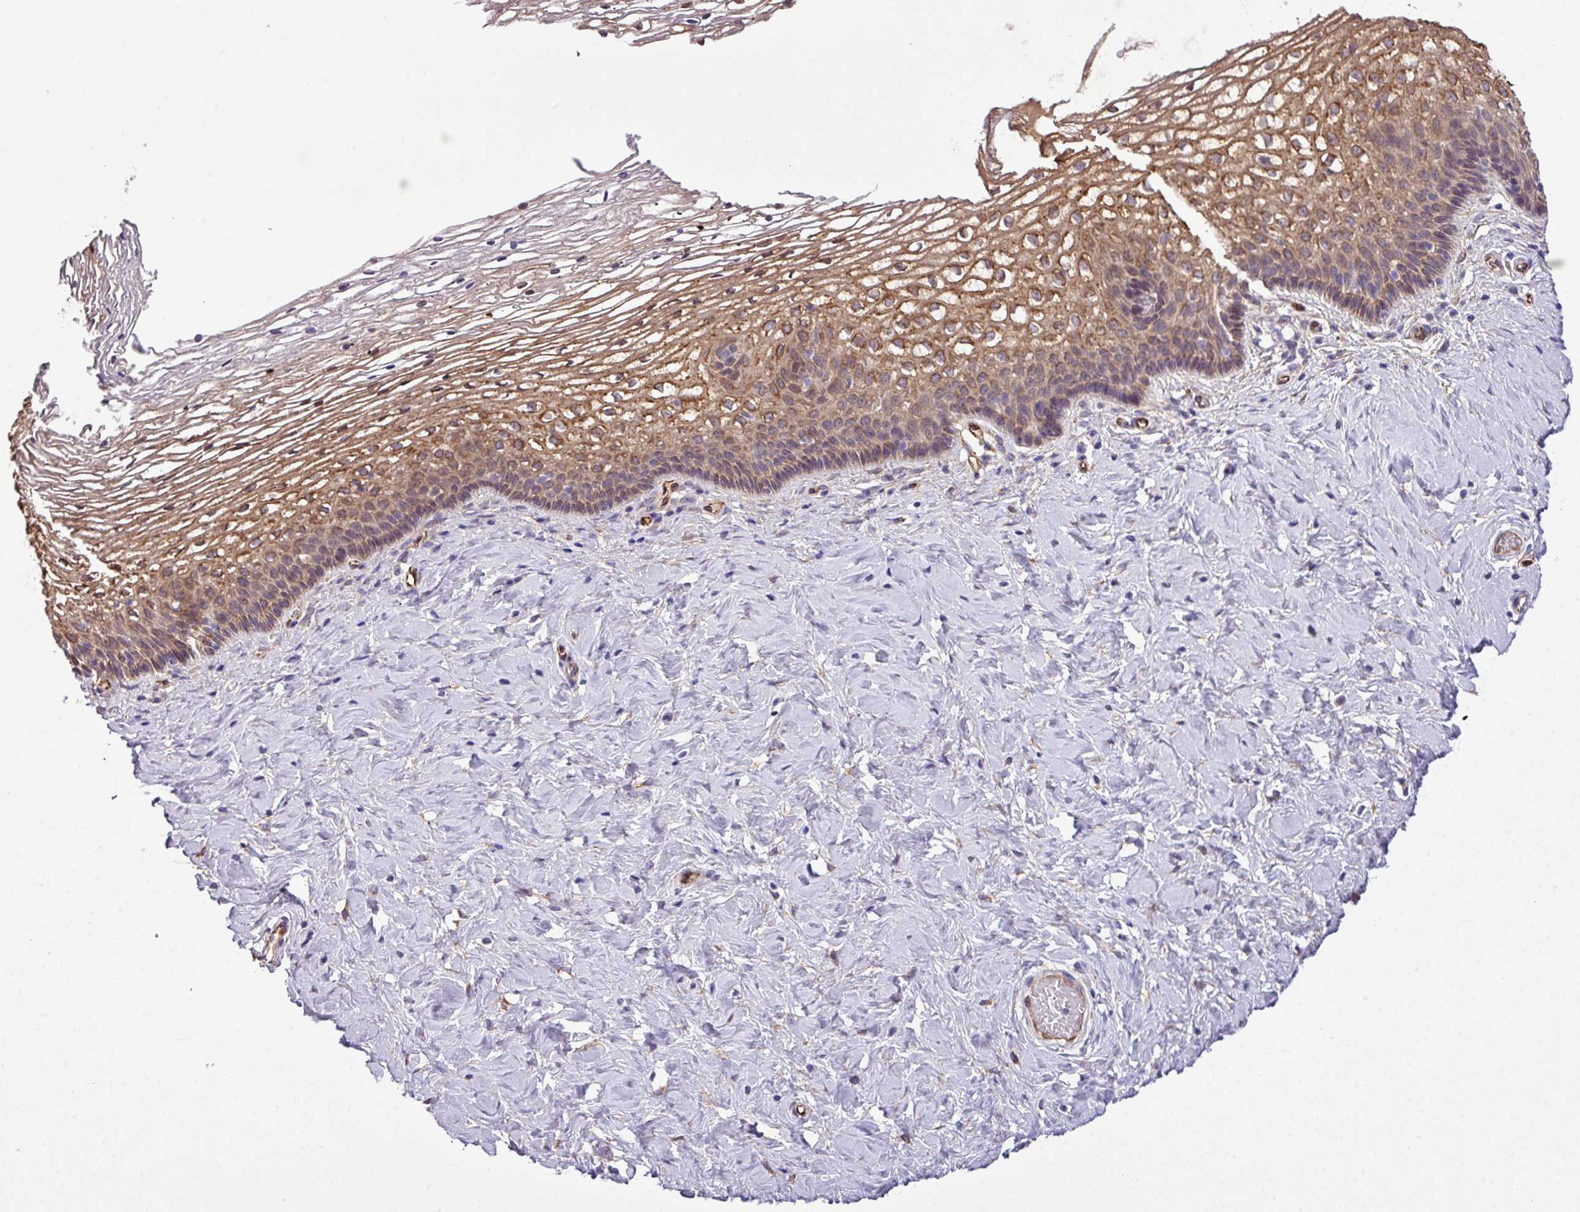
{"staining": {"intensity": "moderate", "quantity": "25%-75%", "location": "cytoplasmic/membranous"}, "tissue": "cervix", "cell_type": "Glandular cells", "image_type": "normal", "snomed": [{"axis": "morphology", "description": "Normal tissue, NOS"}, {"axis": "topography", "description": "Cervix"}], "caption": "Moderate cytoplasmic/membranous protein expression is identified in approximately 25%-75% of glandular cells in cervix.", "gene": "PARD6A", "patient": {"sex": "female", "age": 36}}